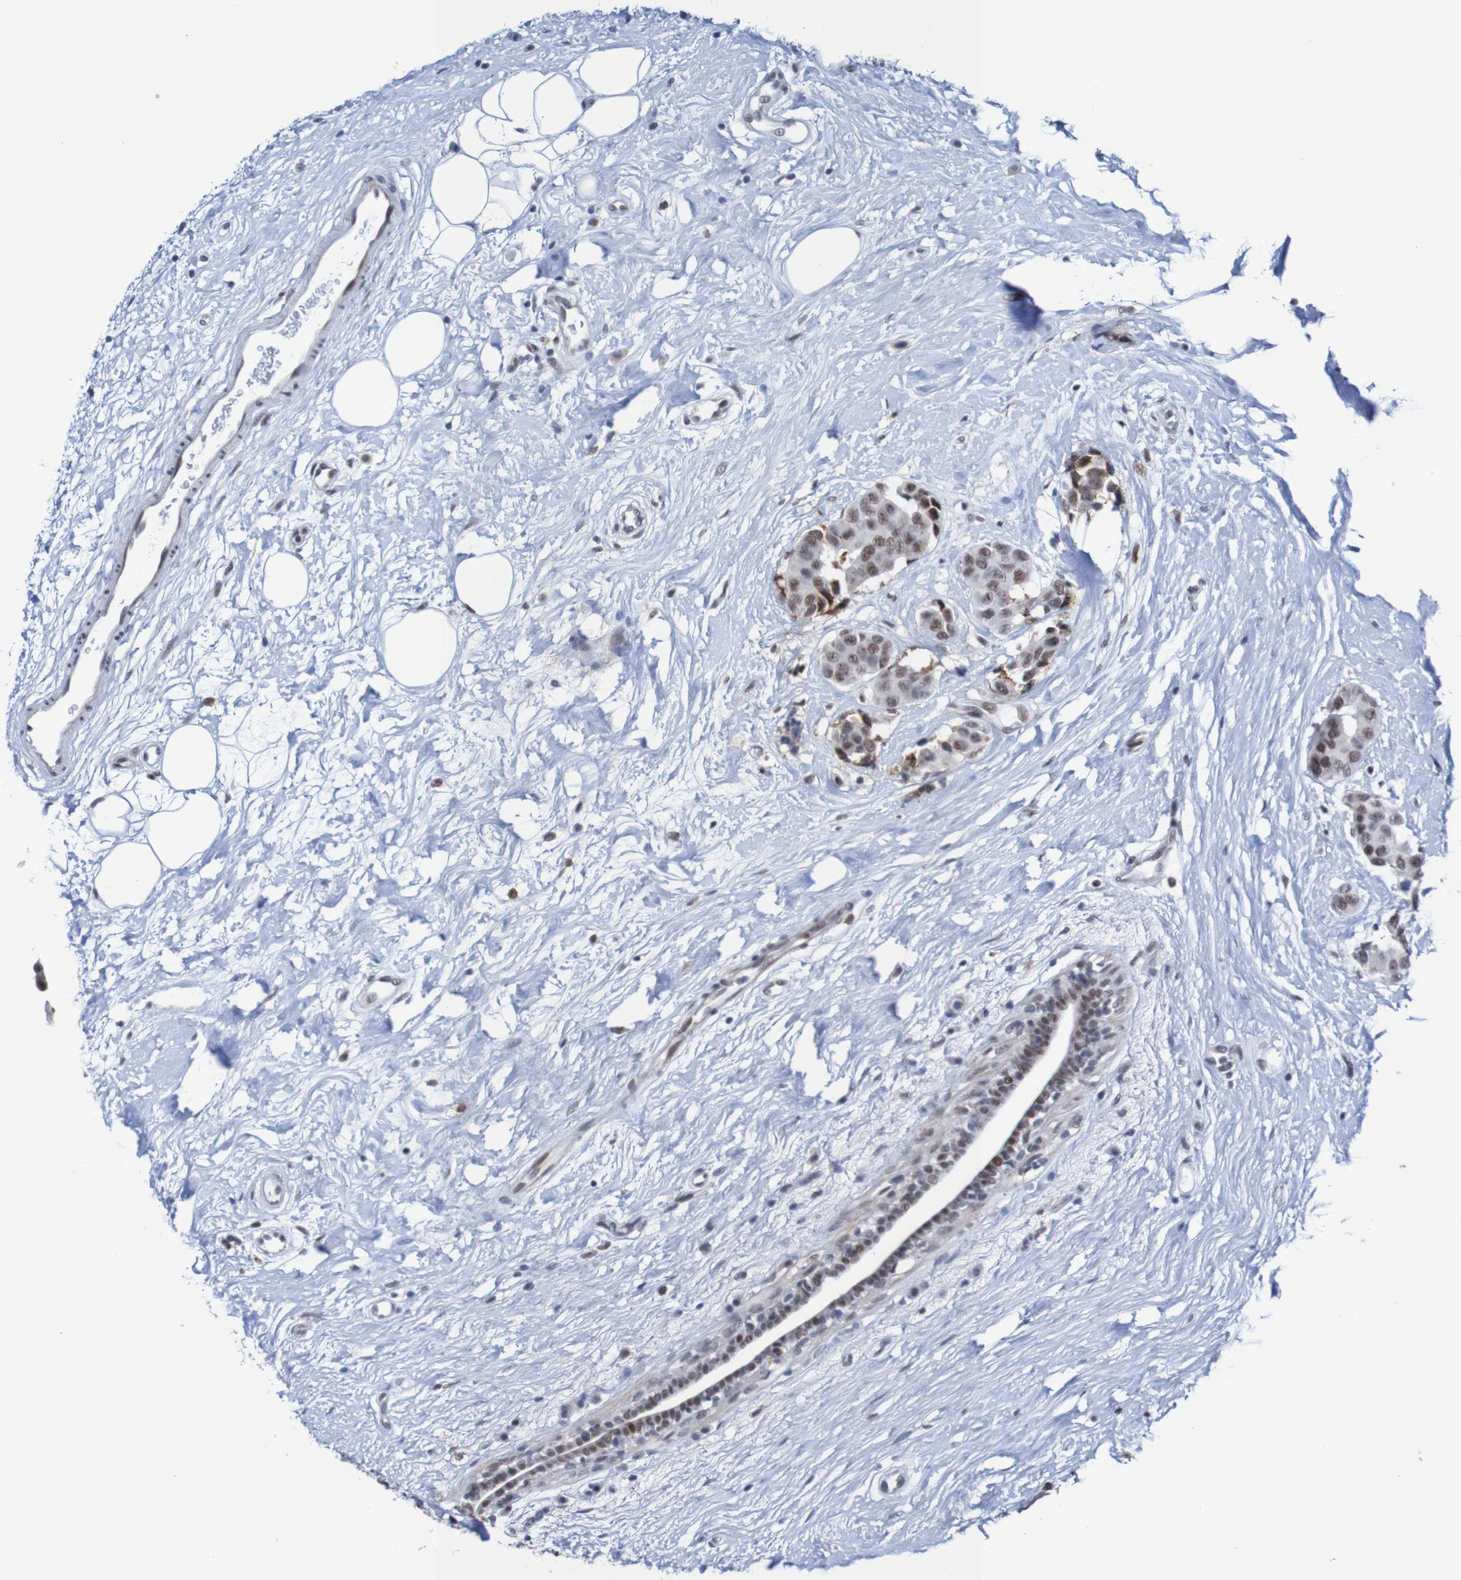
{"staining": {"intensity": "moderate", "quantity": "25%-75%", "location": "nuclear"}, "tissue": "breast cancer", "cell_type": "Tumor cells", "image_type": "cancer", "snomed": [{"axis": "morphology", "description": "Normal tissue, NOS"}, {"axis": "morphology", "description": "Duct carcinoma"}, {"axis": "topography", "description": "Breast"}], "caption": "Human breast cancer (infiltrating ductal carcinoma) stained with a protein marker demonstrates moderate staining in tumor cells.", "gene": "CDC5L", "patient": {"sex": "female", "age": 39}}